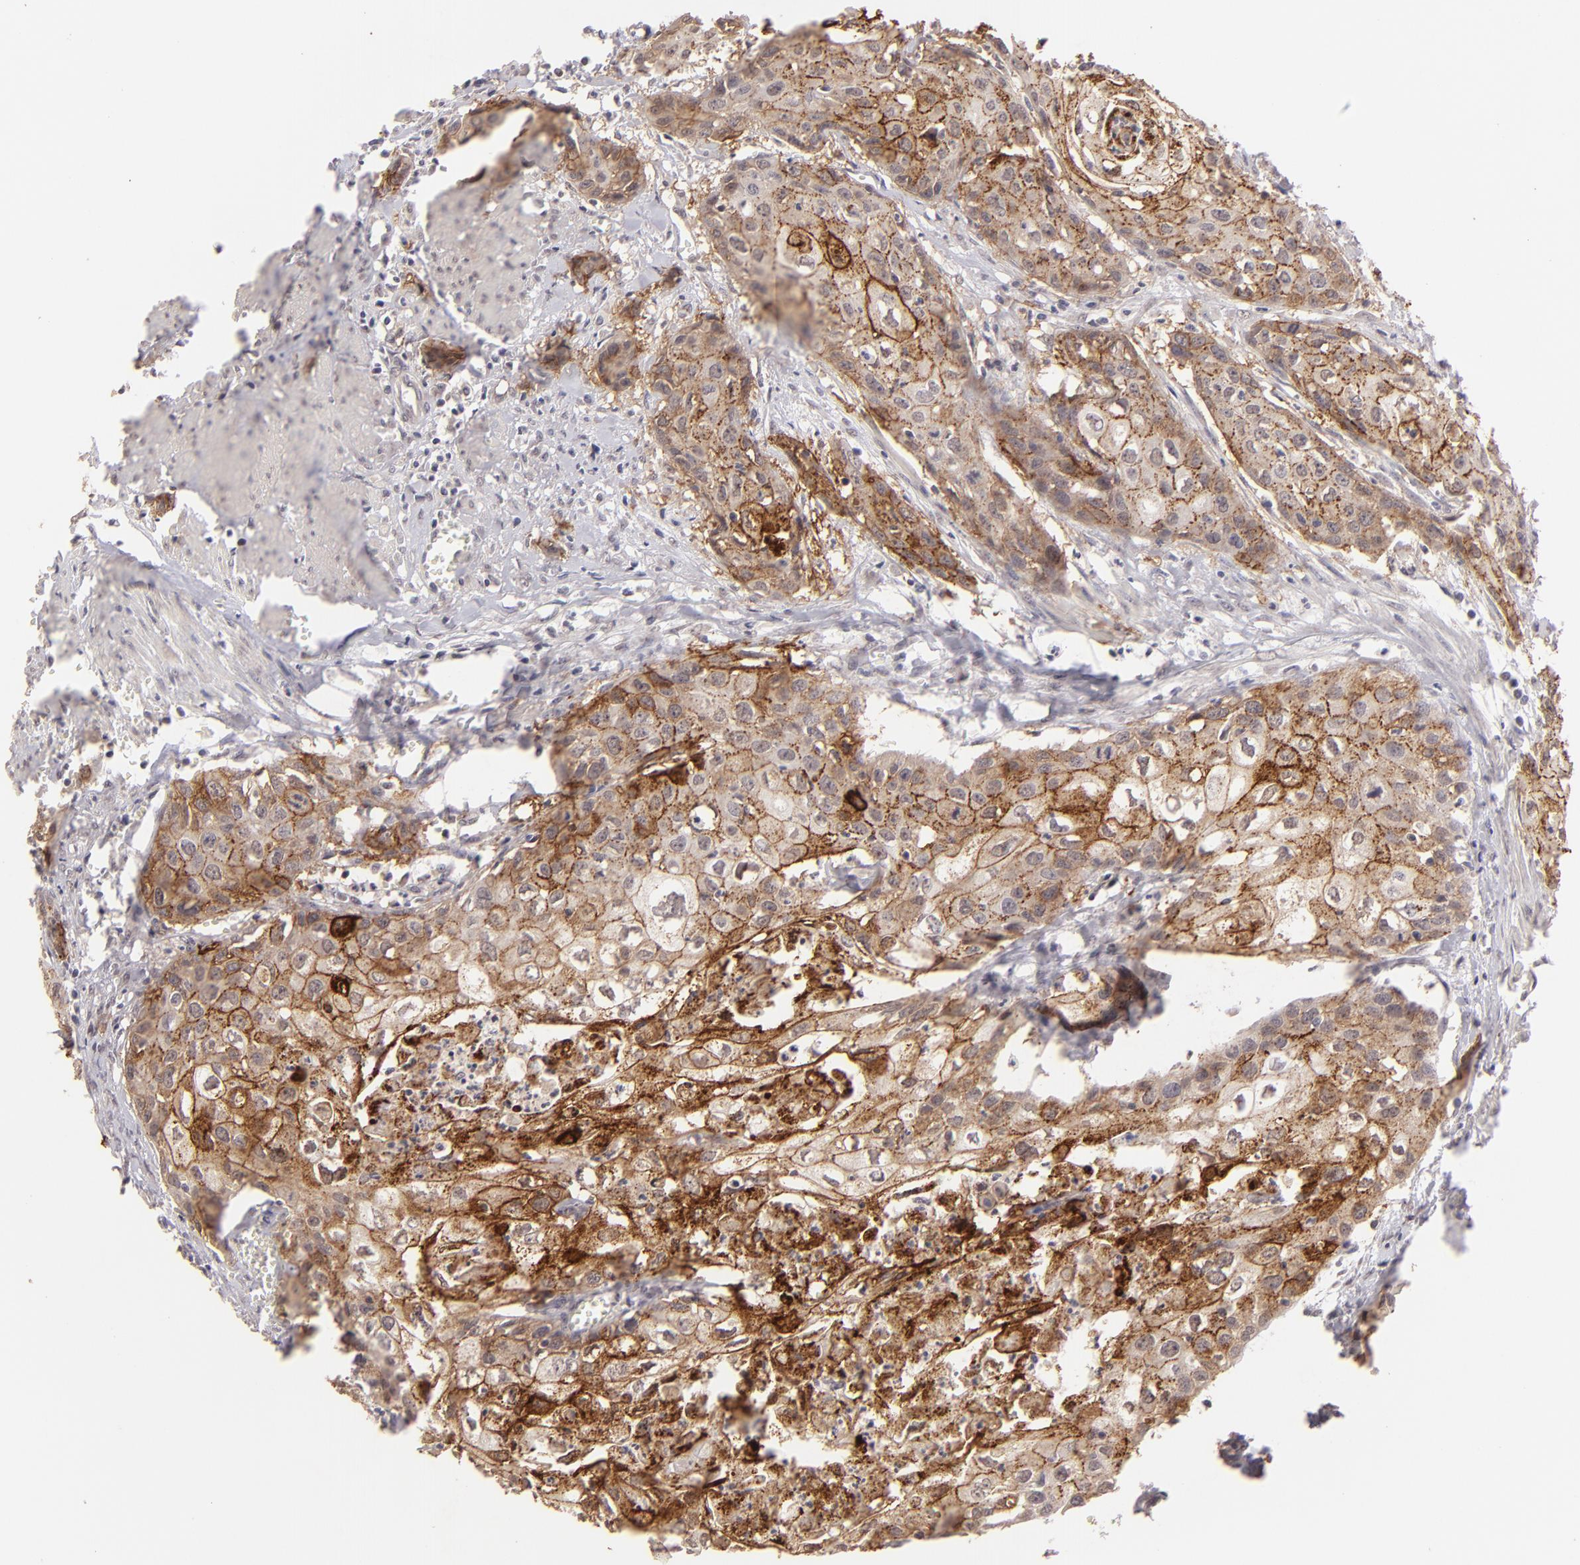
{"staining": {"intensity": "strong", "quantity": ">75%", "location": "cytoplasmic/membranous"}, "tissue": "urothelial cancer", "cell_type": "Tumor cells", "image_type": "cancer", "snomed": [{"axis": "morphology", "description": "Urothelial carcinoma, High grade"}, {"axis": "topography", "description": "Urinary bladder"}], "caption": "A photomicrograph of urothelial cancer stained for a protein demonstrates strong cytoplasmic/membranous brown staining in tumor cells. (brown staining indicates protein expression, while blue staining denotes nuclei).", "gene": "CLDN1", "patient": {"sex": "male", "age": 54}}